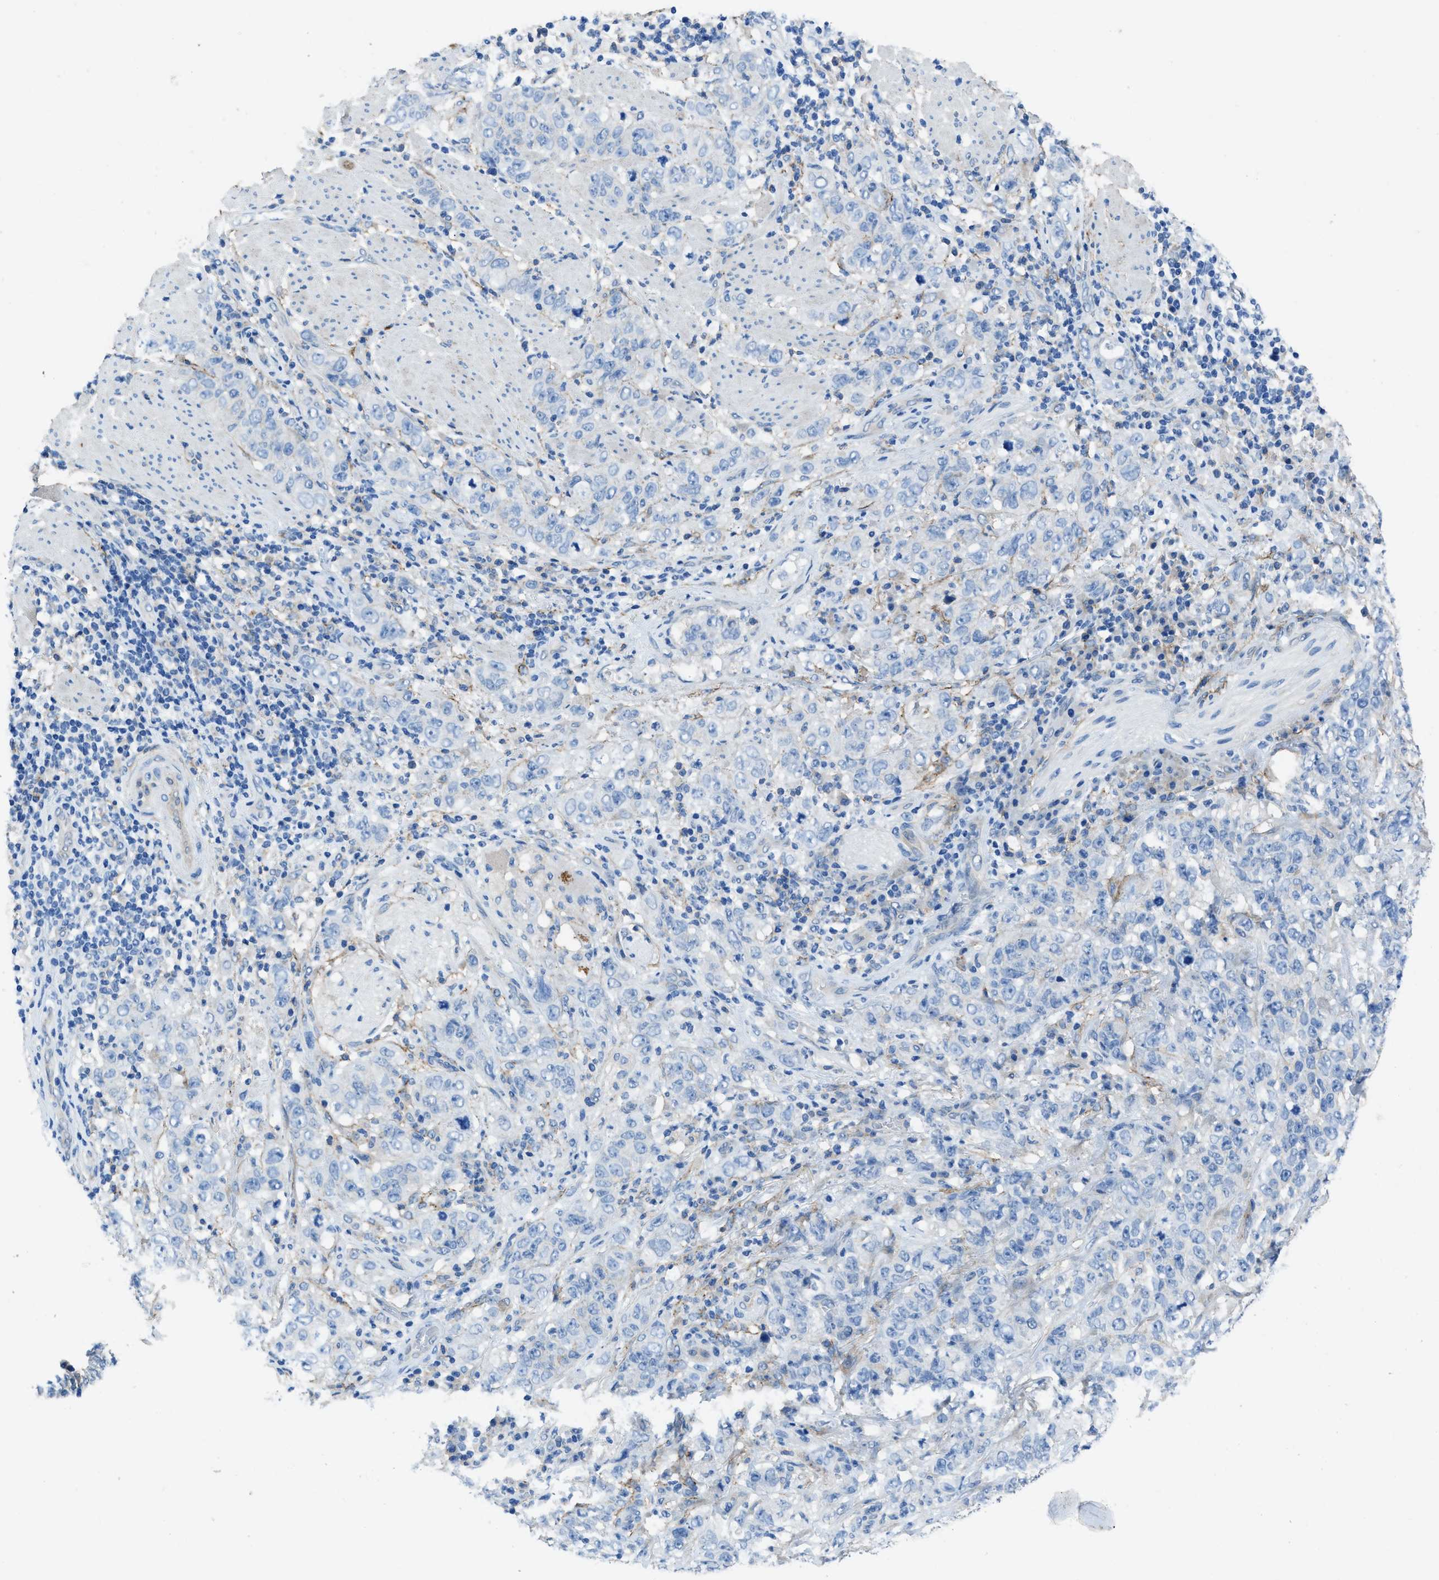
{"staining": {"intensity": "negative", "quantity": "none", "location": "none"}, "tissue": "stomach cancer", "cell_type": "Tumor cells", "image_type": "cancer", "snomed": [{"axis": "morphology", "description": "Adenocarcinoma, NOS"}, {"axis": "topography", "description": "Stomach"}], "caption": "Immunohistochemistry histopathology image of neoplastic tissue: adenocarcinoma (stomach) stained with DAB demonstrates no significant protein positivity in tumor cells.", "gene": "PTGFRN", "patient": {"sex": "male", "age": 48}}